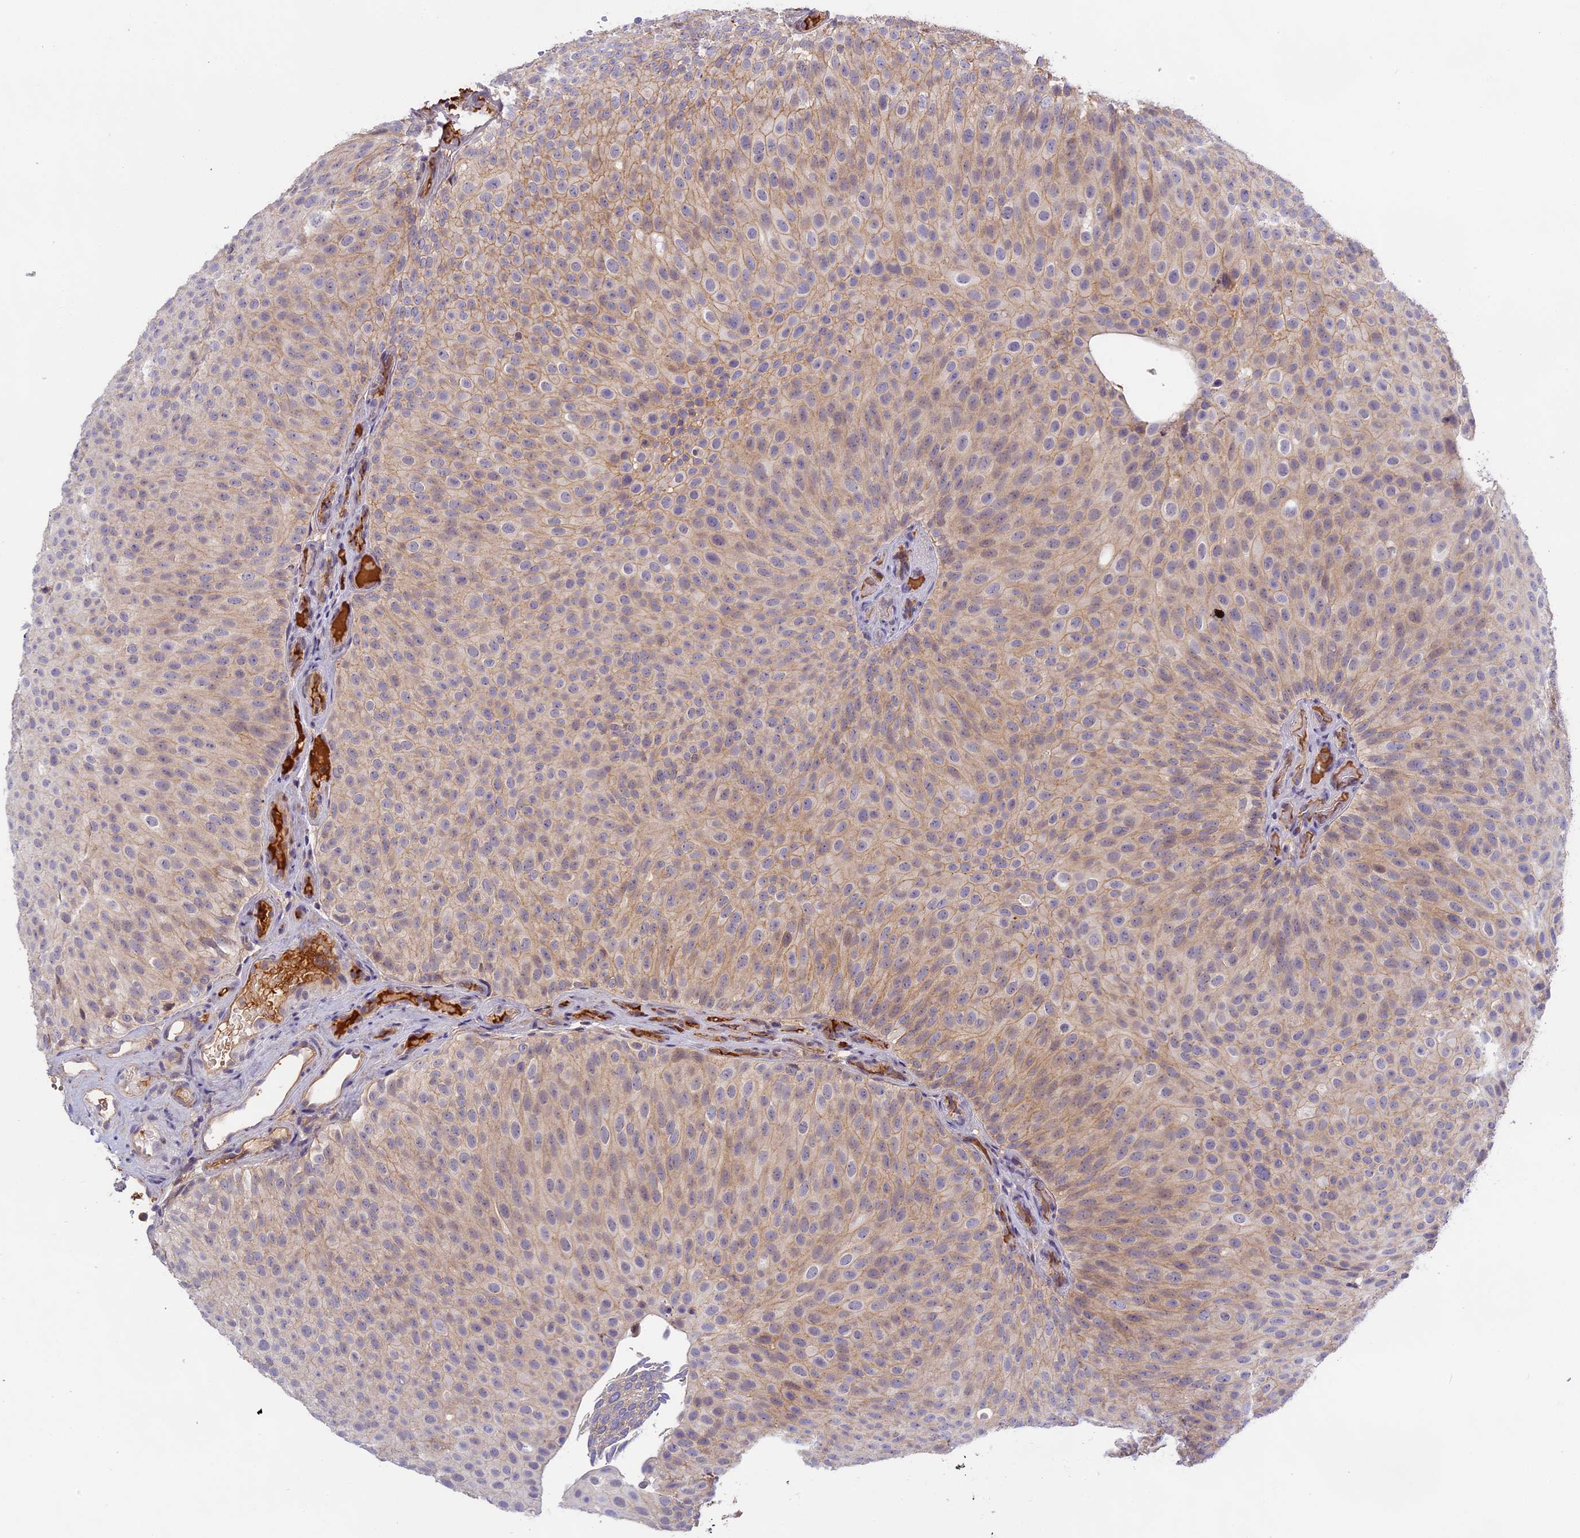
{"staining": {"intensity": "weak", "quantity": ">75%", "location": "cytoplasmic/membranous"}, "tissue": "urothelial cancer", "cell_type": "Tumor cells", "image_type": "cancer", "snomed": [{"axis": "morphology", "description": "Urothelial carcinoma, Low grade"}, {"axis": "topography", "description": "Urinary bladder"}], "caption": "Urothelial carcinoma (low-grade) stained with a brown dye shows weak cytoplasmic/membranous positive positivity in approximately >75% of tumor cells.", "gene": "ADGRD1", "patient": {"sex": "male", "age": 78}}